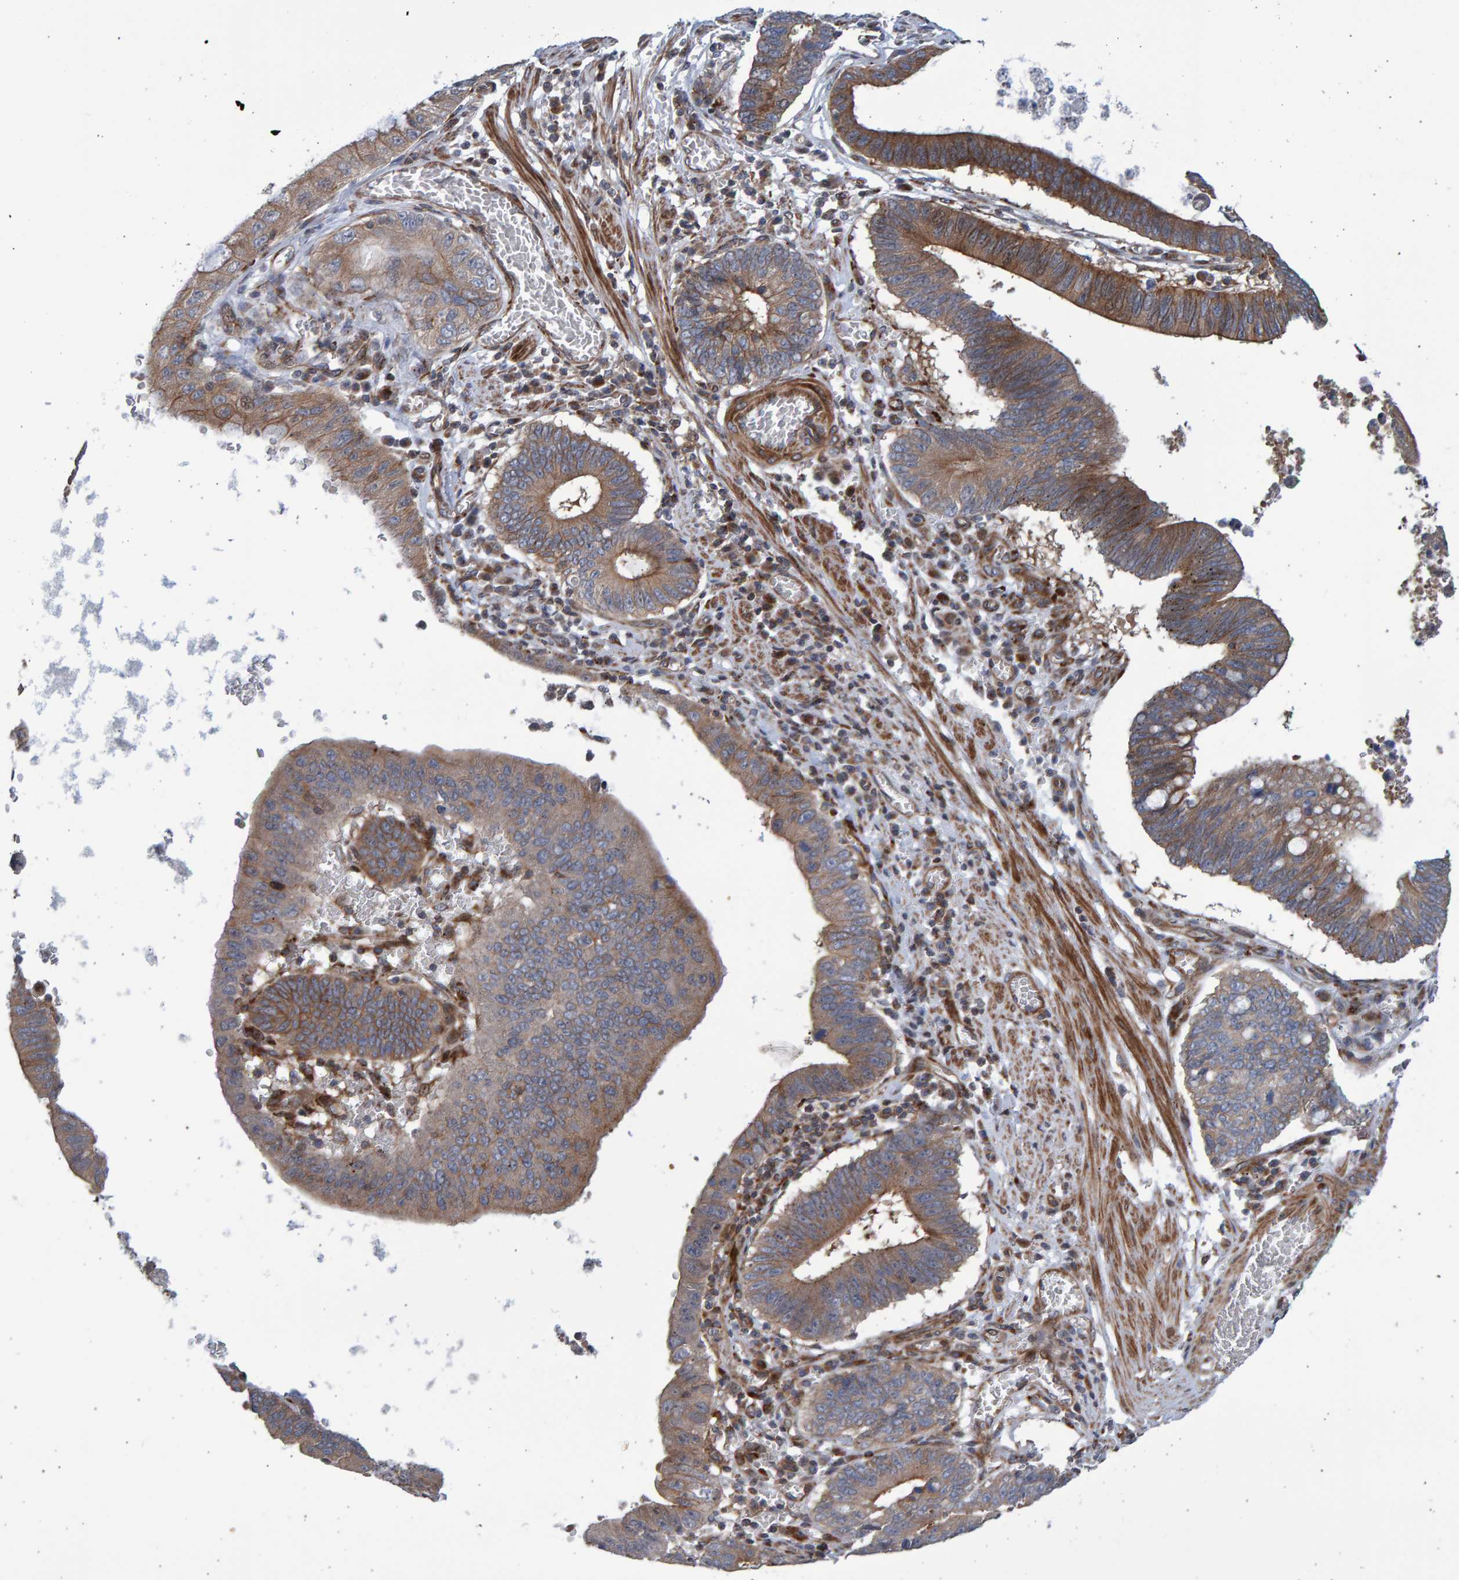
{"staining": {"intensity": "moderate", "quantity": ">75%", "location": "cytoplasmic/membranous"}, "tissue": "stomach cancer", "cell_type": "Tumor cells", "image_type": "cancer", "snomed": [{"axis": "morphology", "description": "Adenocarcinoma, NOS"}, {"axis": "topography", "description": "Stomach"}, {"axis": "topography", "description": "Gastric cardia"}], "caption": "Protein expression analysis of human stomach adenocarcinoma reveals moderate cytoplasmic/membranous staining in about >75% of tumor cells.", "gene": "LRBA", "patient": {"sex": "male", "age": 59}}